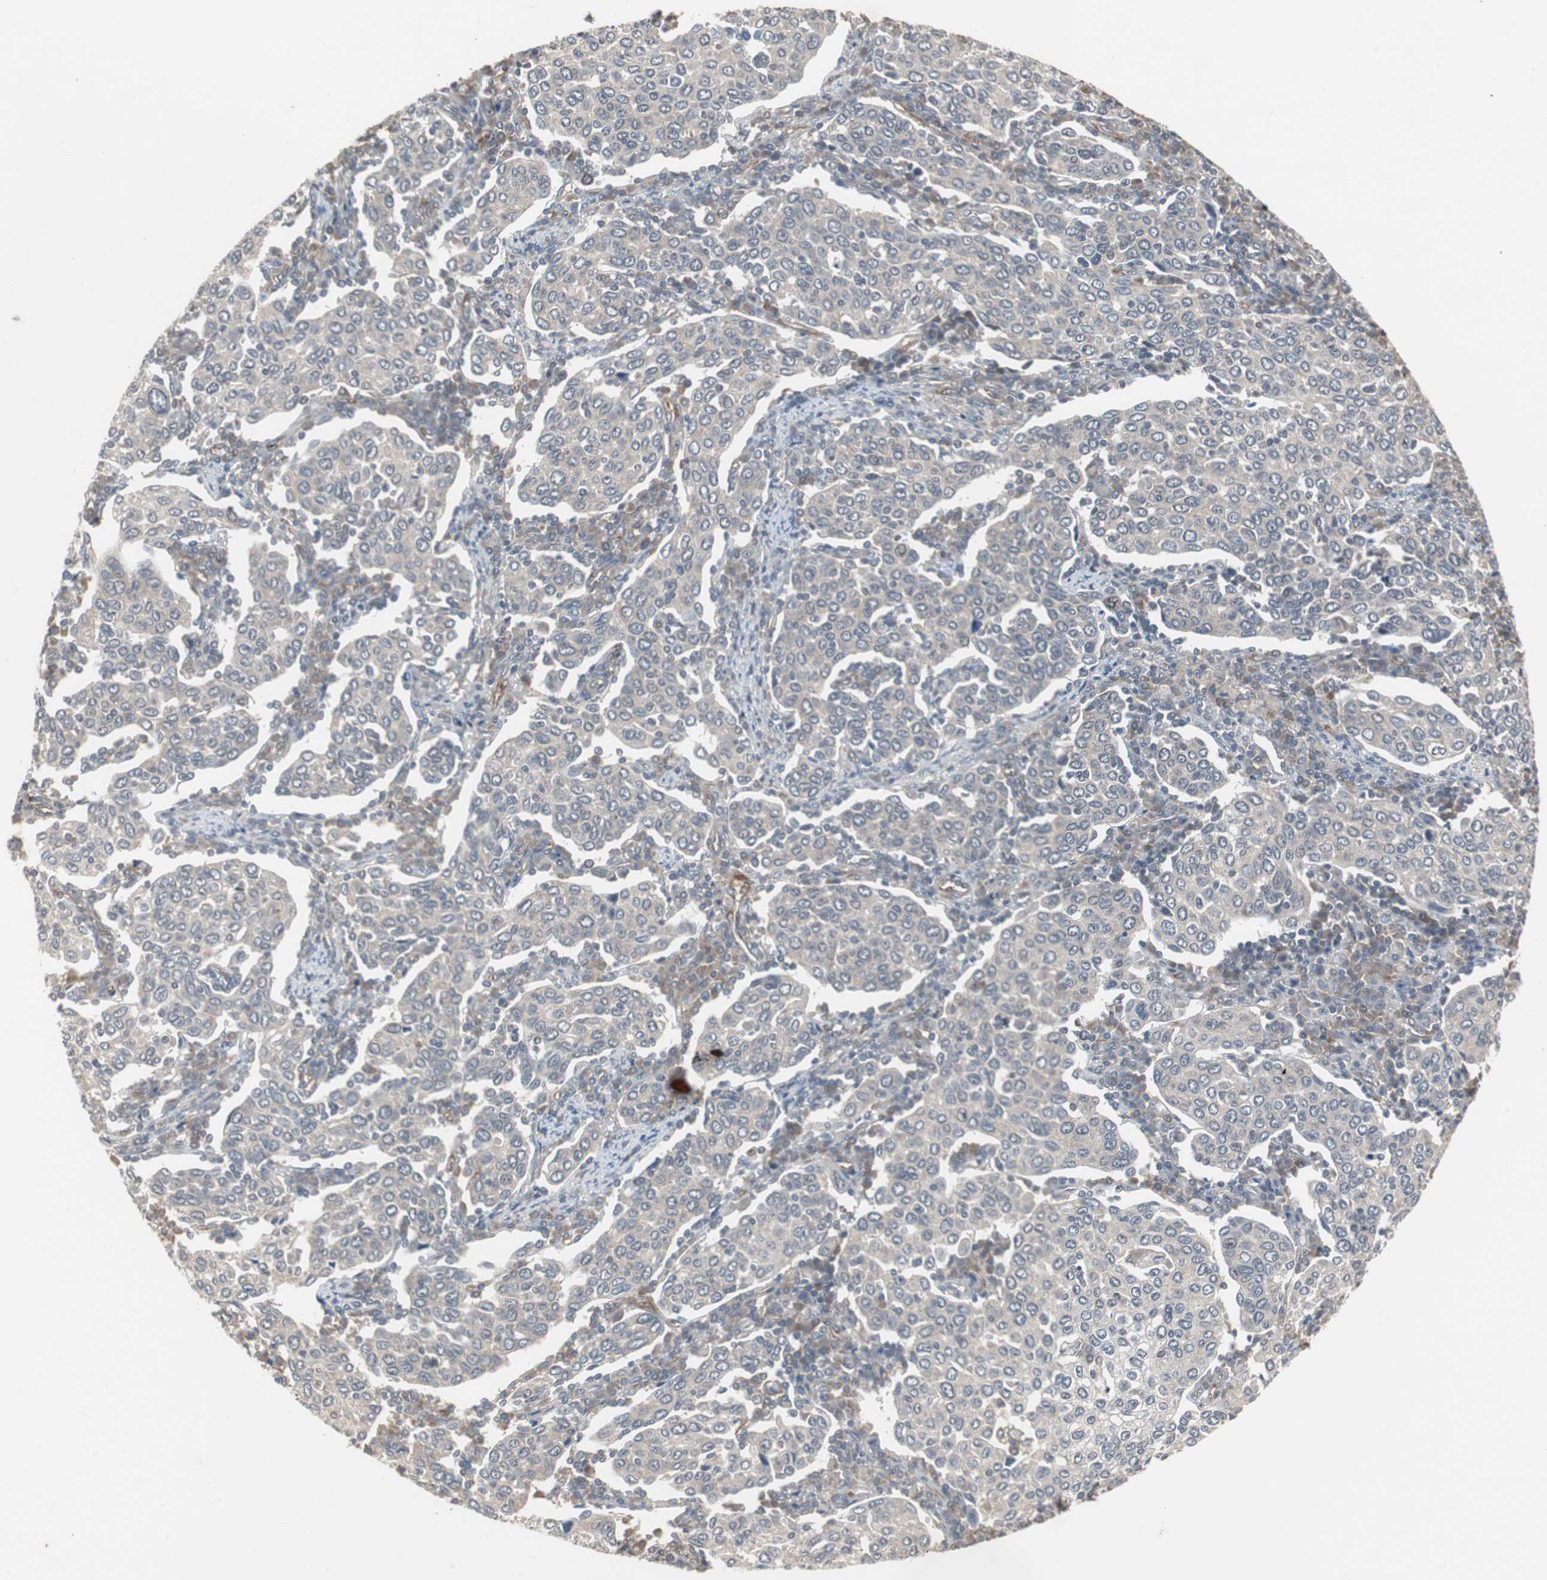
{"staining": {"intensity": "negative", "quantity": "none", "location": "none"}, "tissue": "cervical cancer", "cell_type": "Tumor cells", "image_type": "cancer", "snomed": [{"axis": "morphology", "description": "Squamous cell carcinoma, NOS"}, {"axis": "topography", "description": "Cervix"}], "caption": "The image demonstrates no significant expression in tumor cells of cervical cancer.", "gene": "ATP2B2", "patient": {"sex": "female", "age": 40}}